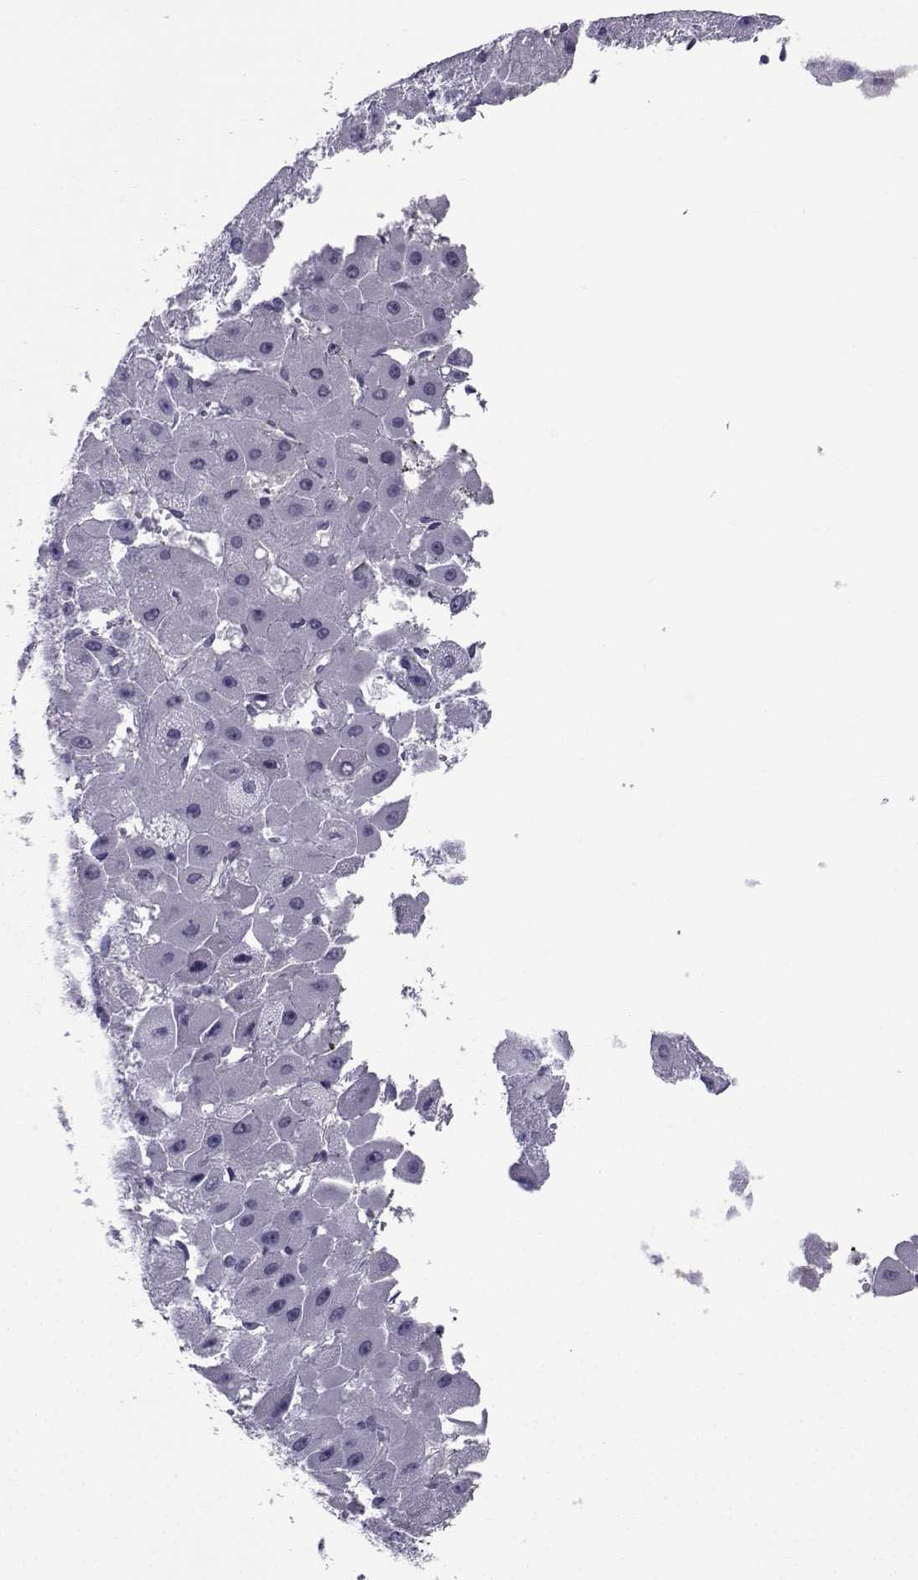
{"staining": {"intensity": "negative", "quantity": "none", "location": "none"}, "tissue": "liver cancer", "cell_type": "Tumor cells", "image_type": "cancer", "snomed": [{"axis": "morphology", "description": "Carcinoma, Hepatocellular, NOS"}, {"axis": "topography", "description": "Liver"}], "caption": "A micrograph of human liver cancer is negative for staining in tumor cells. (Stains: DAB immunohistochemistry with hematoxylin counter stain, Microscopy: brightfield microscopy at high magnification).", "gene": "SPANXD", "patient": {"sex": "female", "age": 25}}